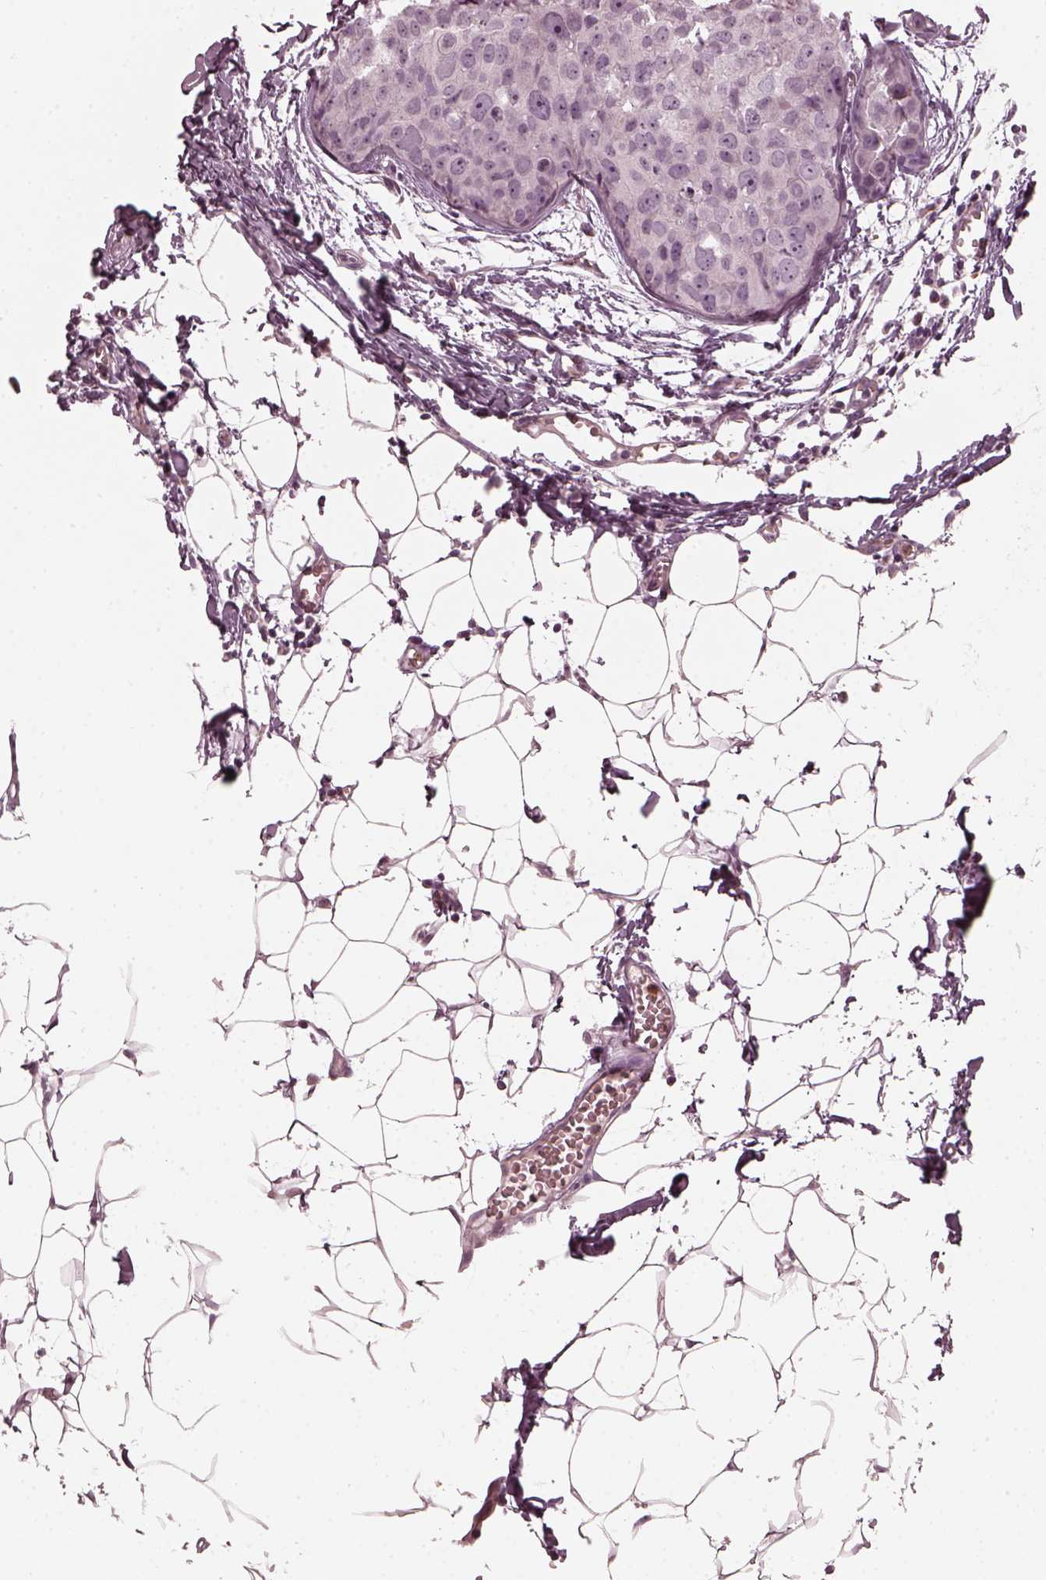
{"staining": {"intensity": "negative", "quantity": "none", "location": "none"}, "tissue": "breast cancer", "cell_type": "Tumor cells", "image_type": "cancer", "snomed": [{"axis": "morphology", "description": "Duct carcinoma"}, {"axis": "topography", "description": "Breast"}], "caption": "This is an IHC image of human breast infiltrating ductal carcinoma. There is no staining in tumor cells.", "gene": "CHIT1", "patient": {"sex": "female", "age": 38}}